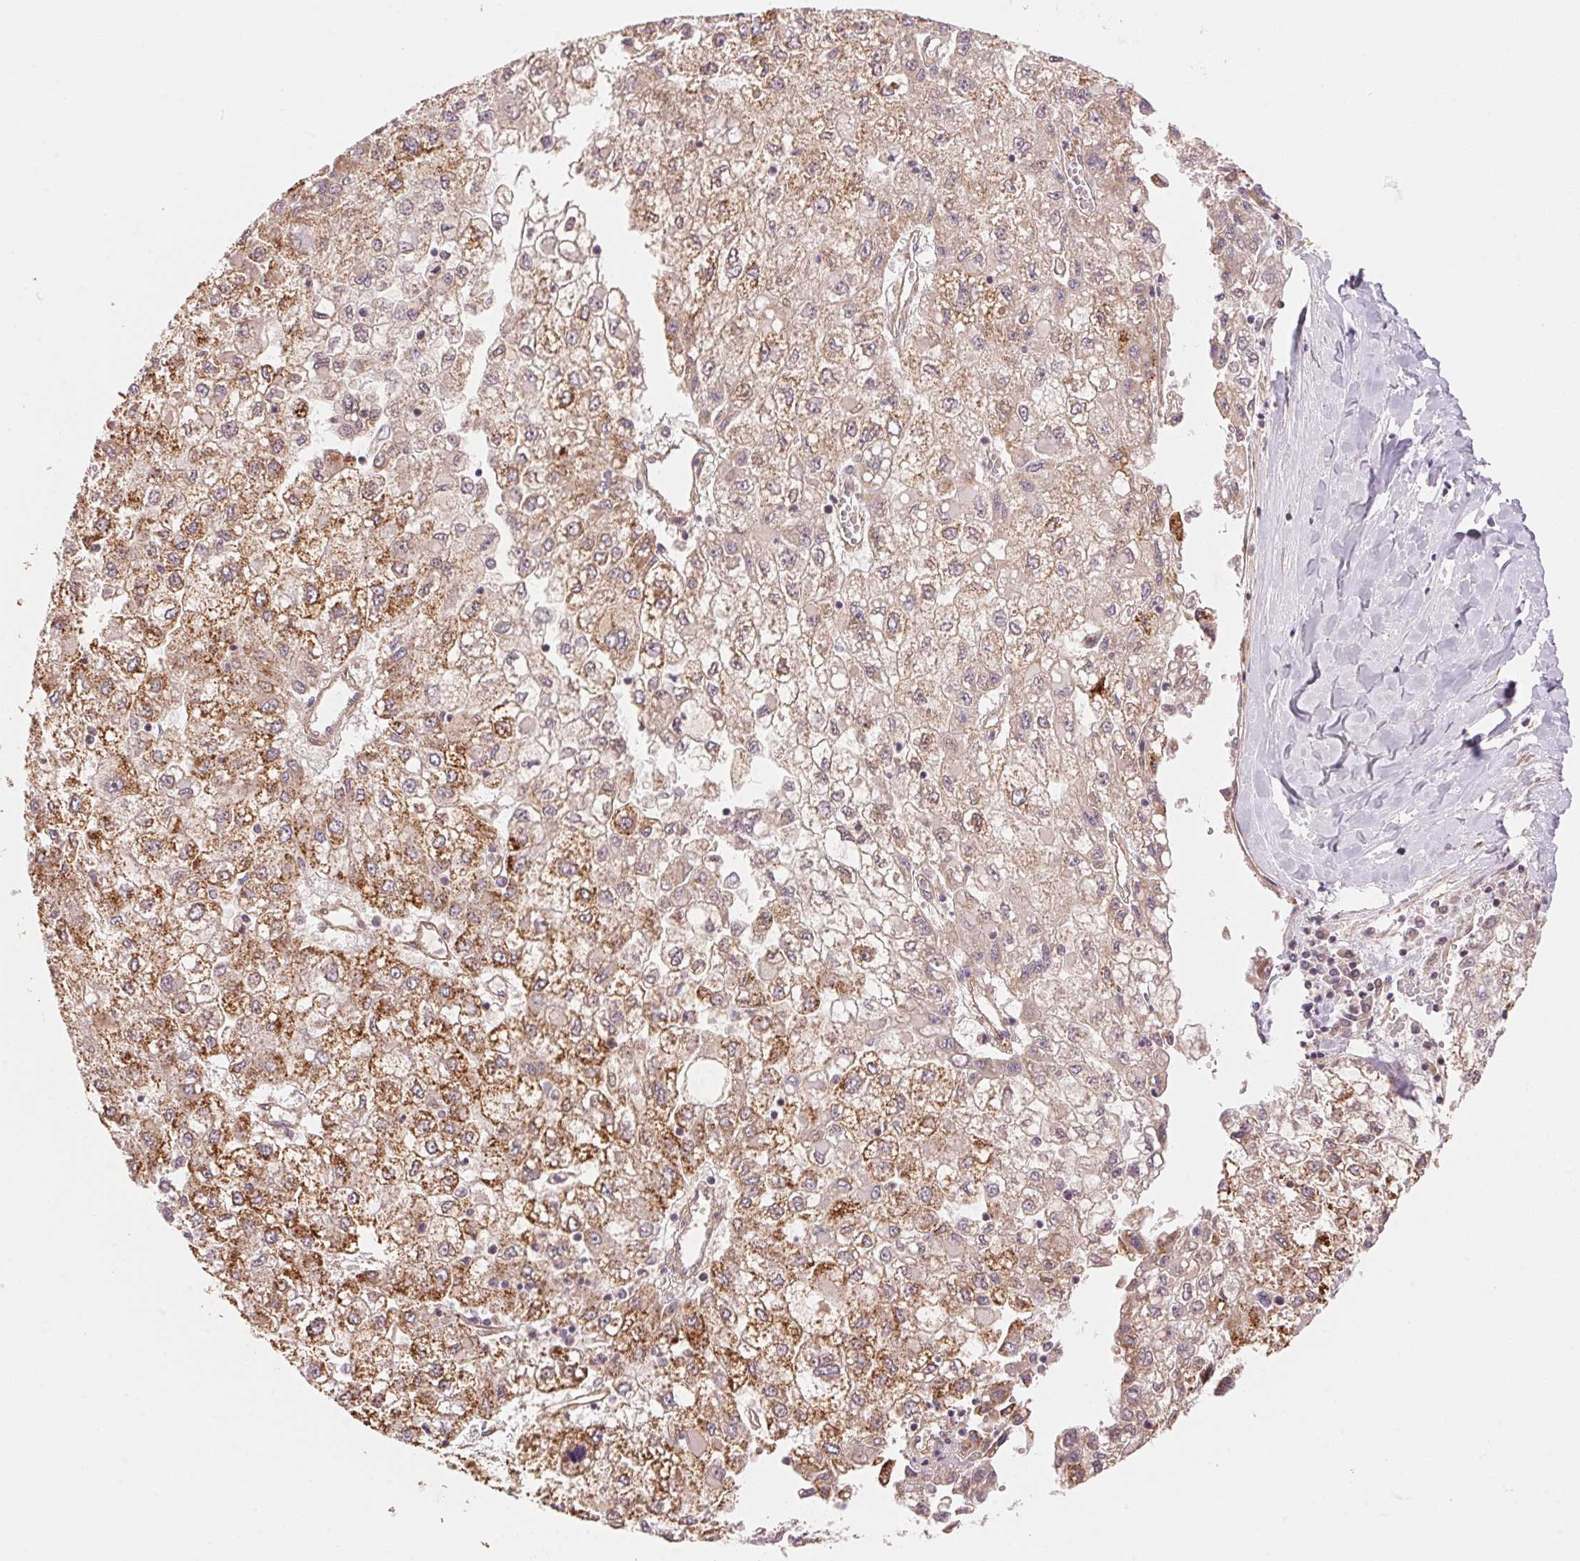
{"staining": {"intensity": "moderate", "quantity": ">75%", "location": "cytoplasmic/membranous"}, "tissue": "liver cancer", "cell_type": "Tumor cells", "image_type": "cancer", "snomed": [{"axis": "morphology", "description": "Carcinoma, Hepatocellular, NOS"}, {"axis": "topography", "description": "Liver"}], "caption": "This is a photomicrograph of immunohistochemistry staining of hepatocellular carcinoma (liver), which shows moderate expression in the cytoplasmic/membranous of tumor cells.", "gene": "TNIP2", "patient": {"sex": "male", "age": 40}}